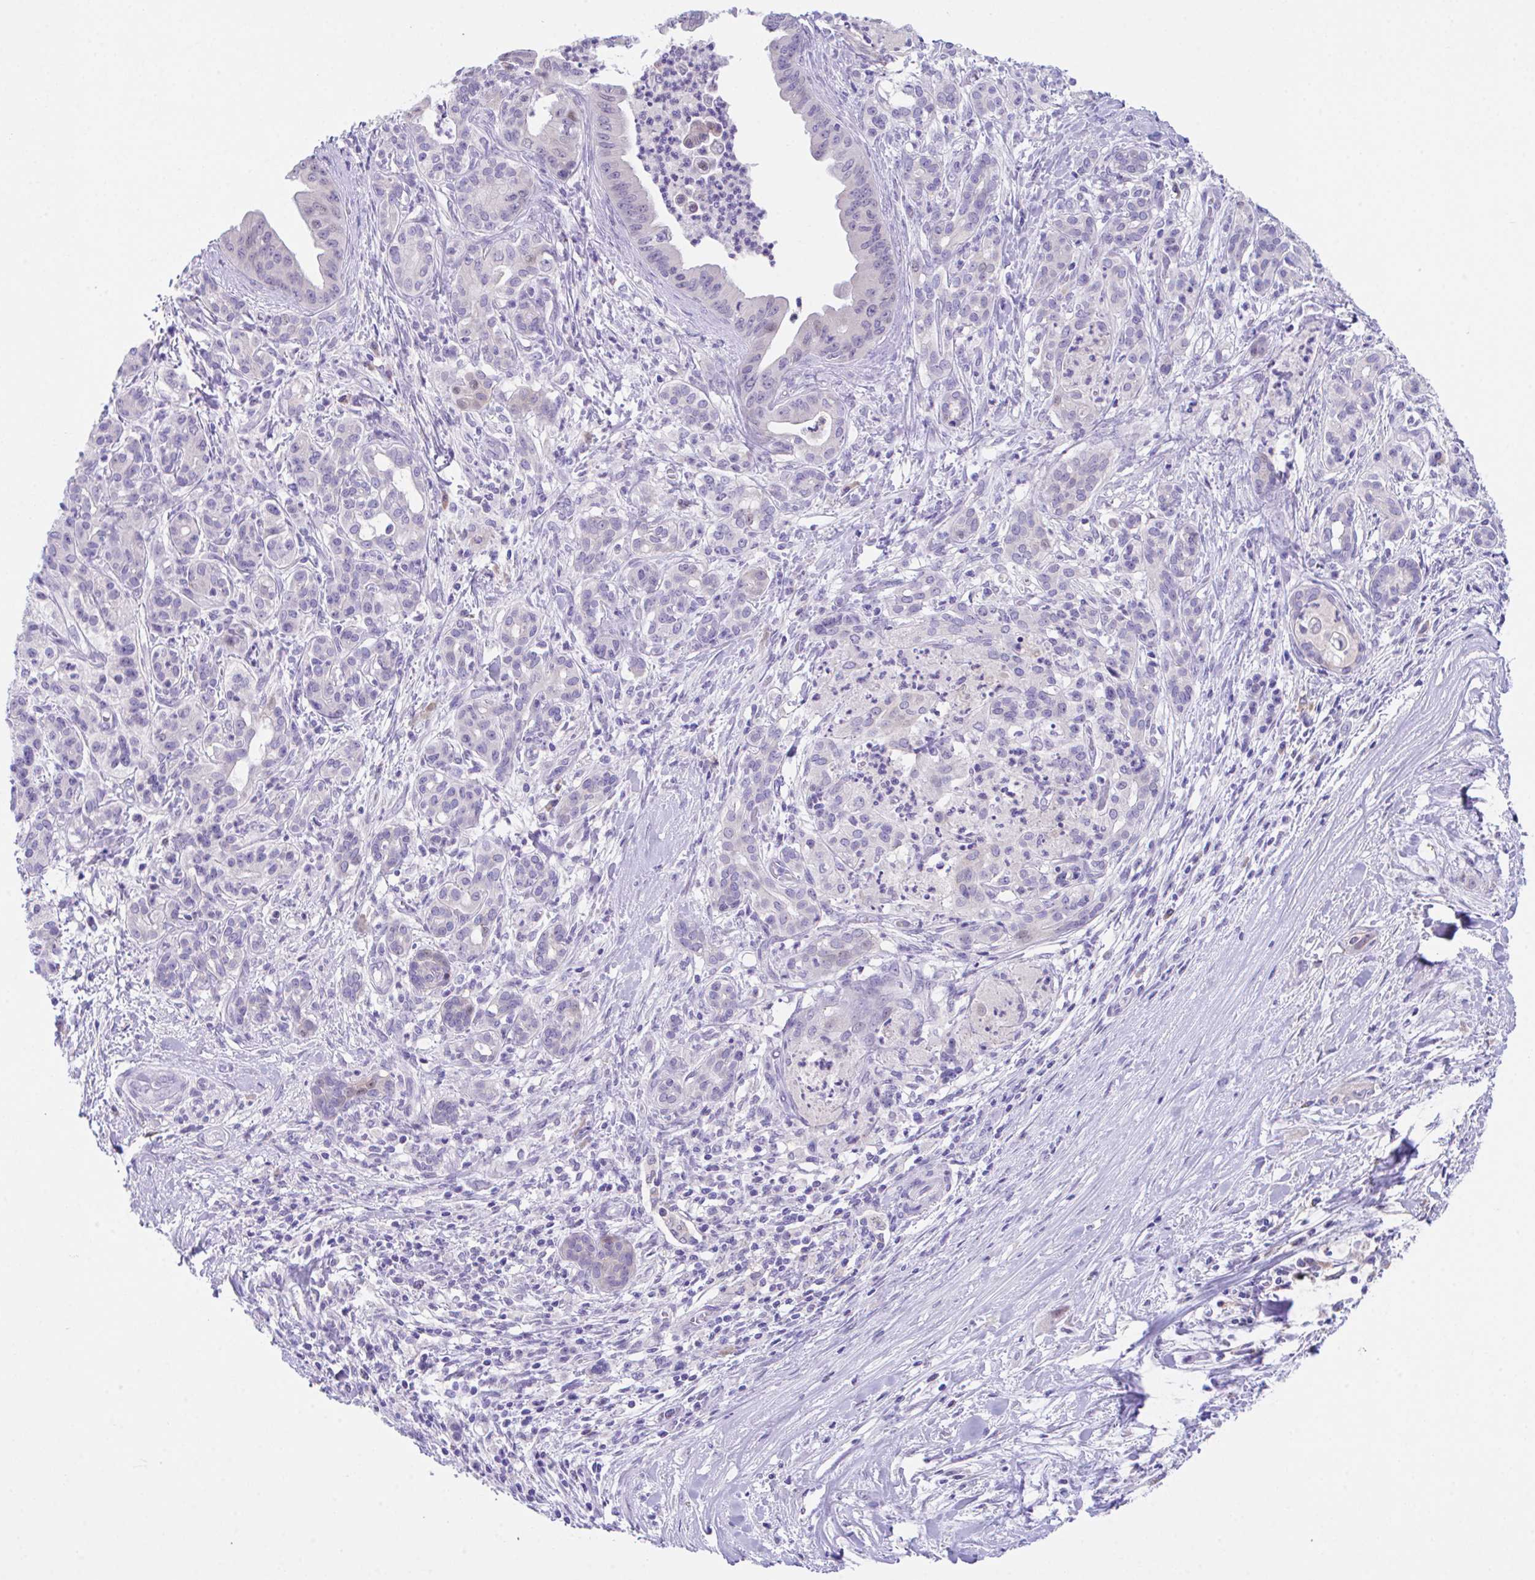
{"staining": {"intensity": "negative", "quantity": "none", "location": "none"}, "tissue": "pancreatic cancer", "cell_type": "Tumor cells", "image_type": "cancer", "snomed": [{"axis": "morphology", "description": "Adenocarcinoma, NOS"}, {"axis": "topography", "description": "Pancreas"}], "caption": "Immunohistochemistry of adenocarcinoma (pancreatic) demonstrates no staining in tumor cells.", "gene": "HOXB4", "patient": {"sex": "male", "age": 58}}